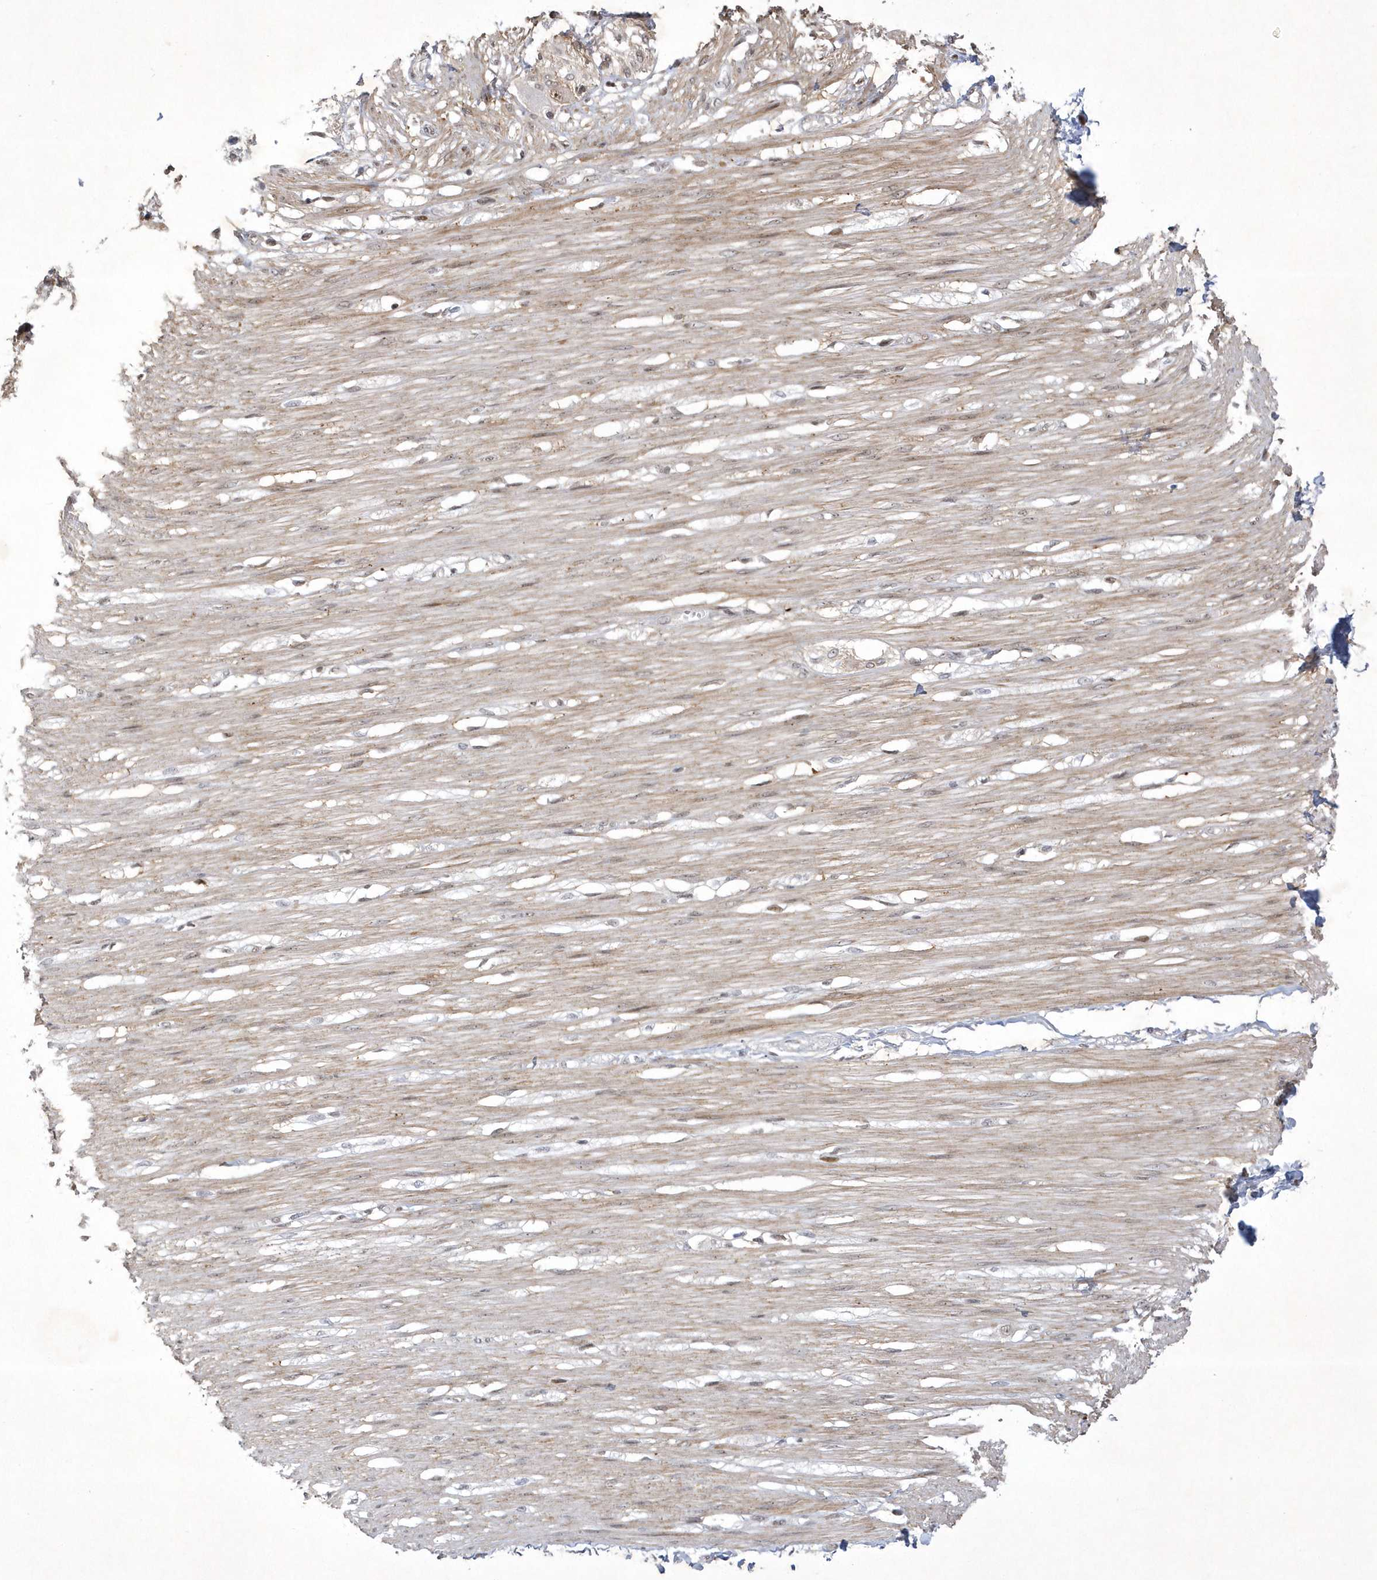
{"staining": {"intensity": "weak", "quantity": "25%-75%", "location": "cytoplasmic/membranous"}, "tissue": "smooth muscle", "cell_type": "Smooth muscle cells", "image_type": "normal", "snomed": [{"axis": "morphology", "description": "Normal tissue, NOS"}, {"axis": "morphology", "description": "Adenocarcinoma, NOS"}, {"axis": "topography", "description": "Colon"}, {"axis": "topography", "description": "Peripheral nerve tissue"}], "caption": "A micrograph of human smooth muscle stained for a protein demonstrates weak cytoplasmic/membranous brown staining in smooth muscle cells.", "gene": "NPM3", "patient": {"sex": "male", "age": 14}}